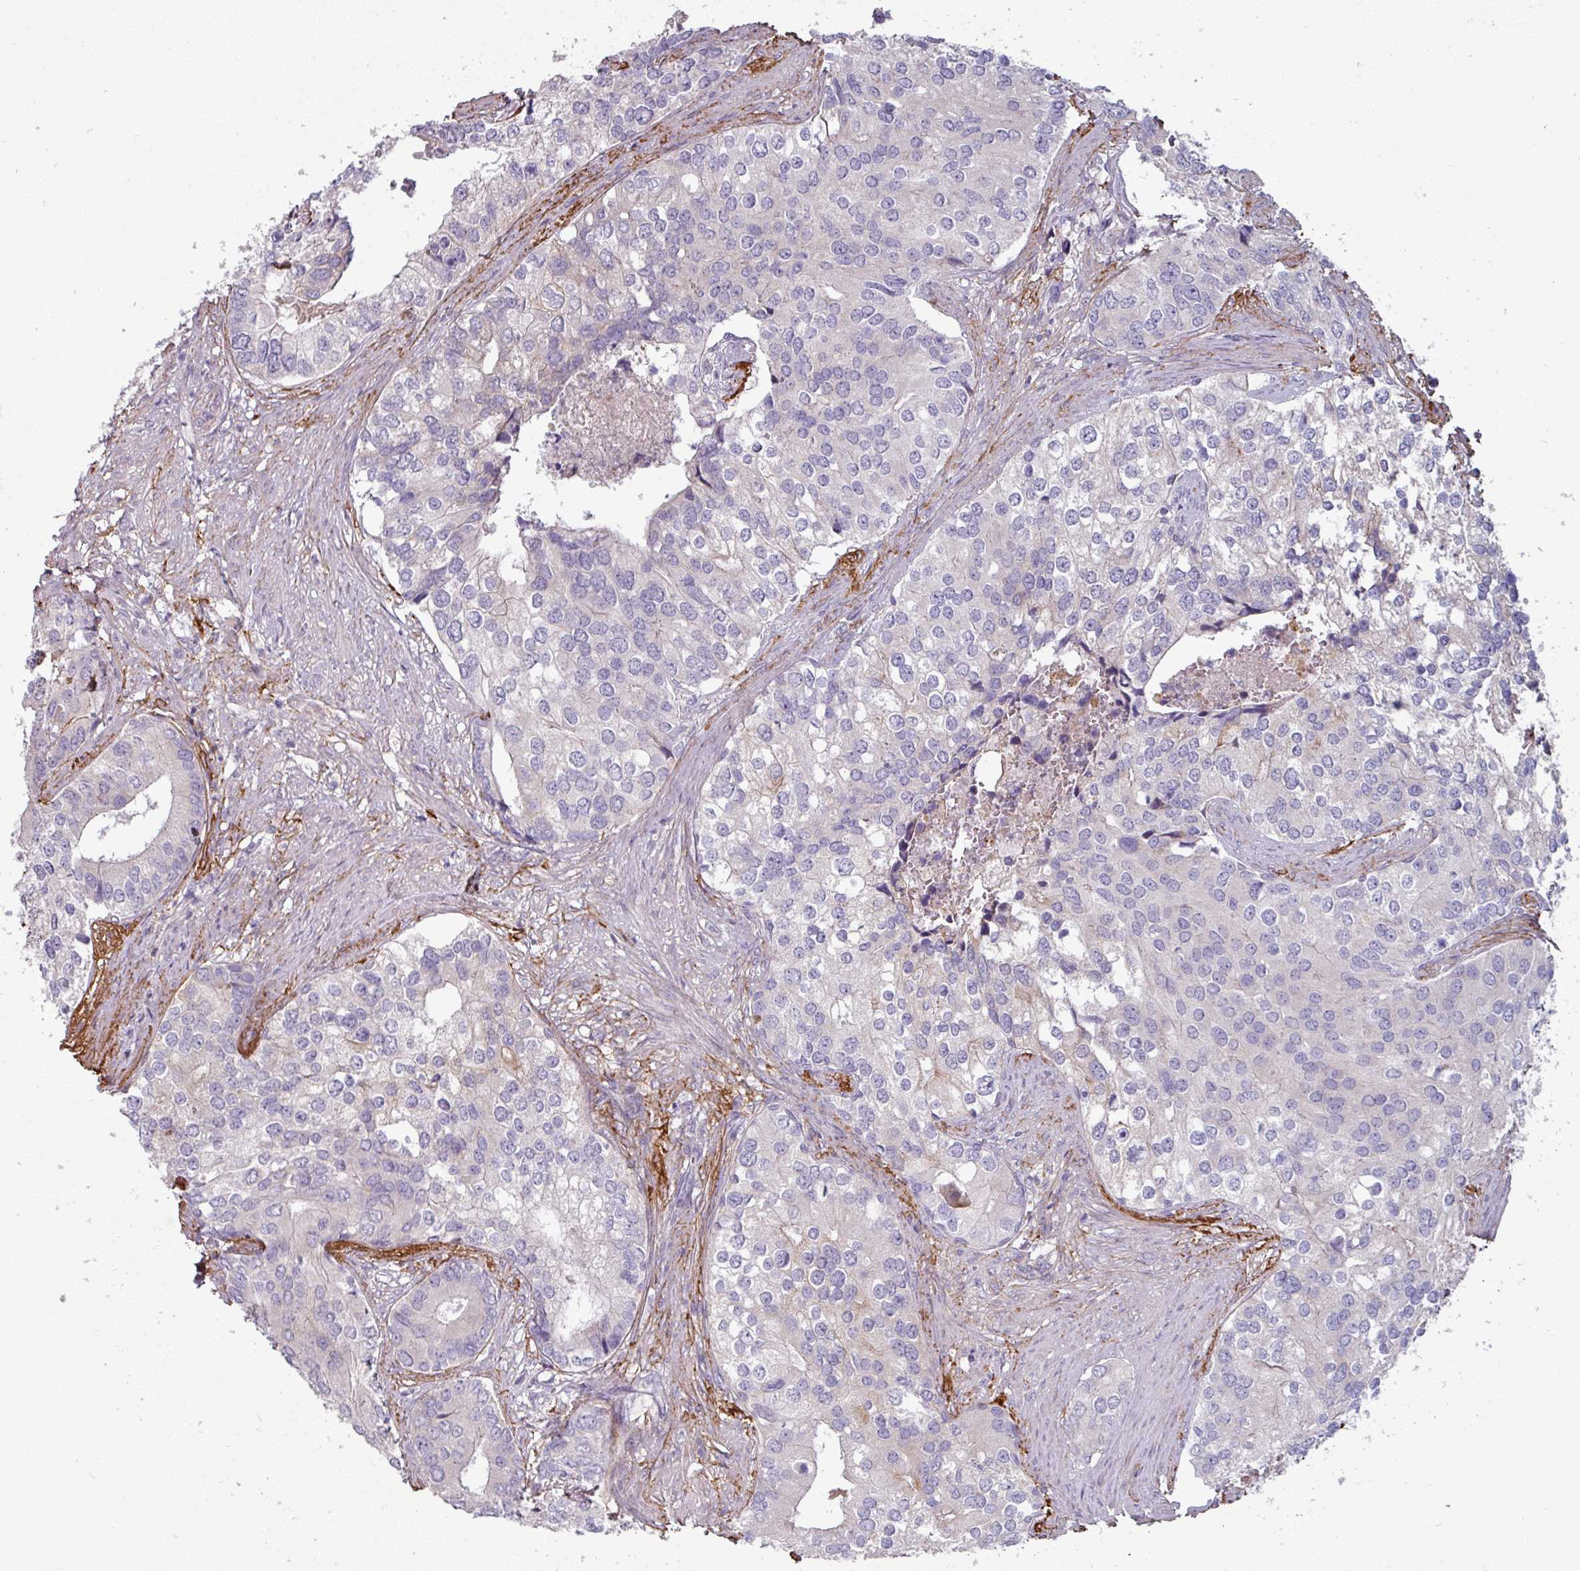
{"staining": {"intensity": "negative", "quantity": "none", "location": "none"}, "tissue": "prostate cancer", "cell_type": "Tumor cells", "image_type": "cancer", "snomed": [{"axis": "morphology", "description": "Adenocarcinoma, High grade"}, {"axis": "topography", "description": "Prostate"}], "caption": "The immunohistochemistry micrograph has no significant staining in tumor cells of prostate cancer tissue. Brightfield microscopy of IHC stained with DAB (brown) and hematoxylin (blue), captured at high magnification.", "gene": "MTMR14", "patient": {"sex": "male", "age": 62}}